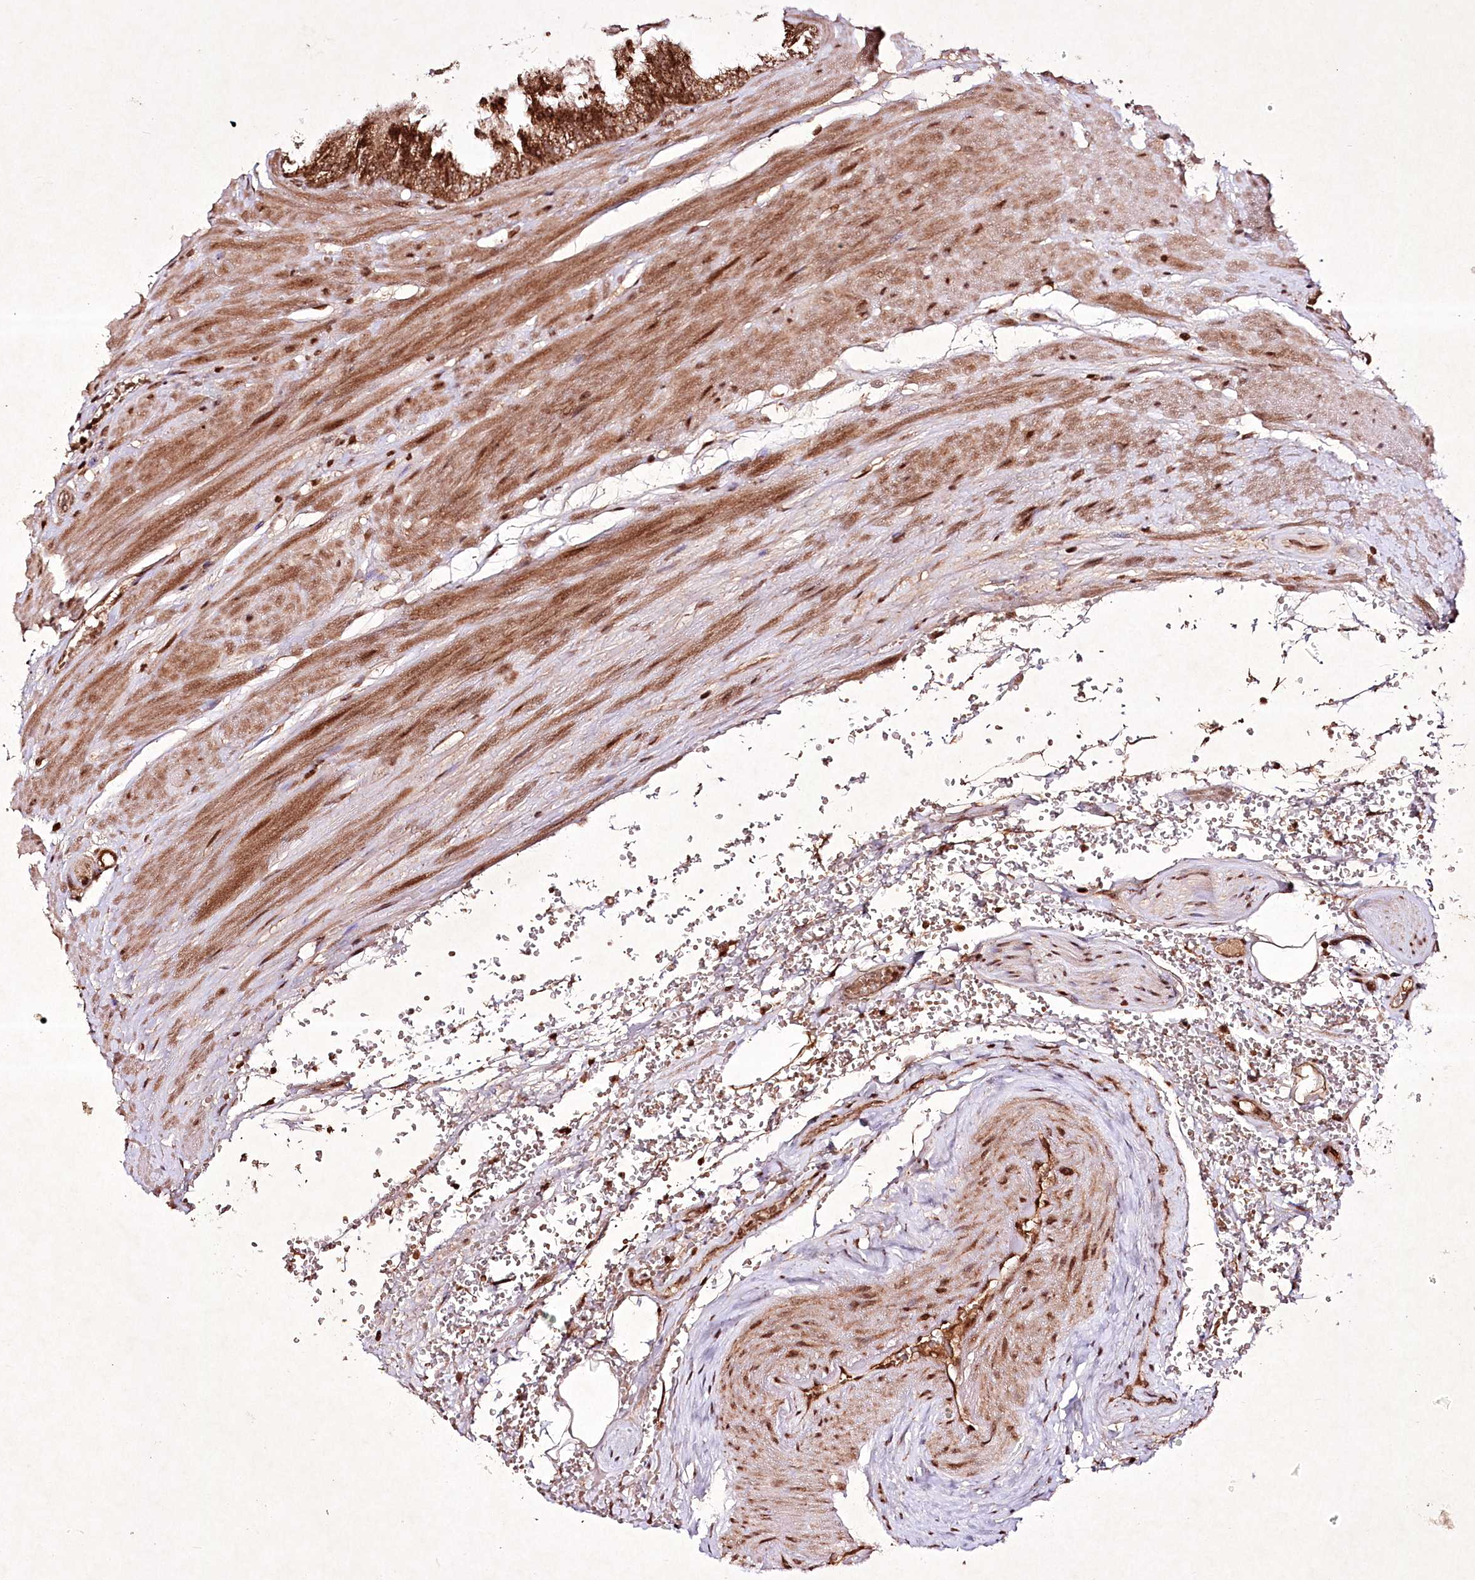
{"staining": {"intensity": "strong", "quantity": ">75%", "location": "cytoplasmic/membranous"}, "tissue": "prostate cancer", "cell_type": "Tumor cells", "image_type": "cancer", "snomed": [{"axis": "morphology", "description": "Adenocarcinoma, High grade"}, {"axis": "topography", "description": "Prostate"}], "caption": "Protein staining of prostate cancer tissue exhibits strong cytoplasmic/membranous positivity in about >75% of tumor cells. The staining was performed using DAB (3,3'-diaminobenzidine) to visualize the protein expression in brown, while the nuclei were stained in blue with hematoxylin (Magnification: 20x).", "gene": "CARM1", "patient": {"sex": "male", "age": 61}}